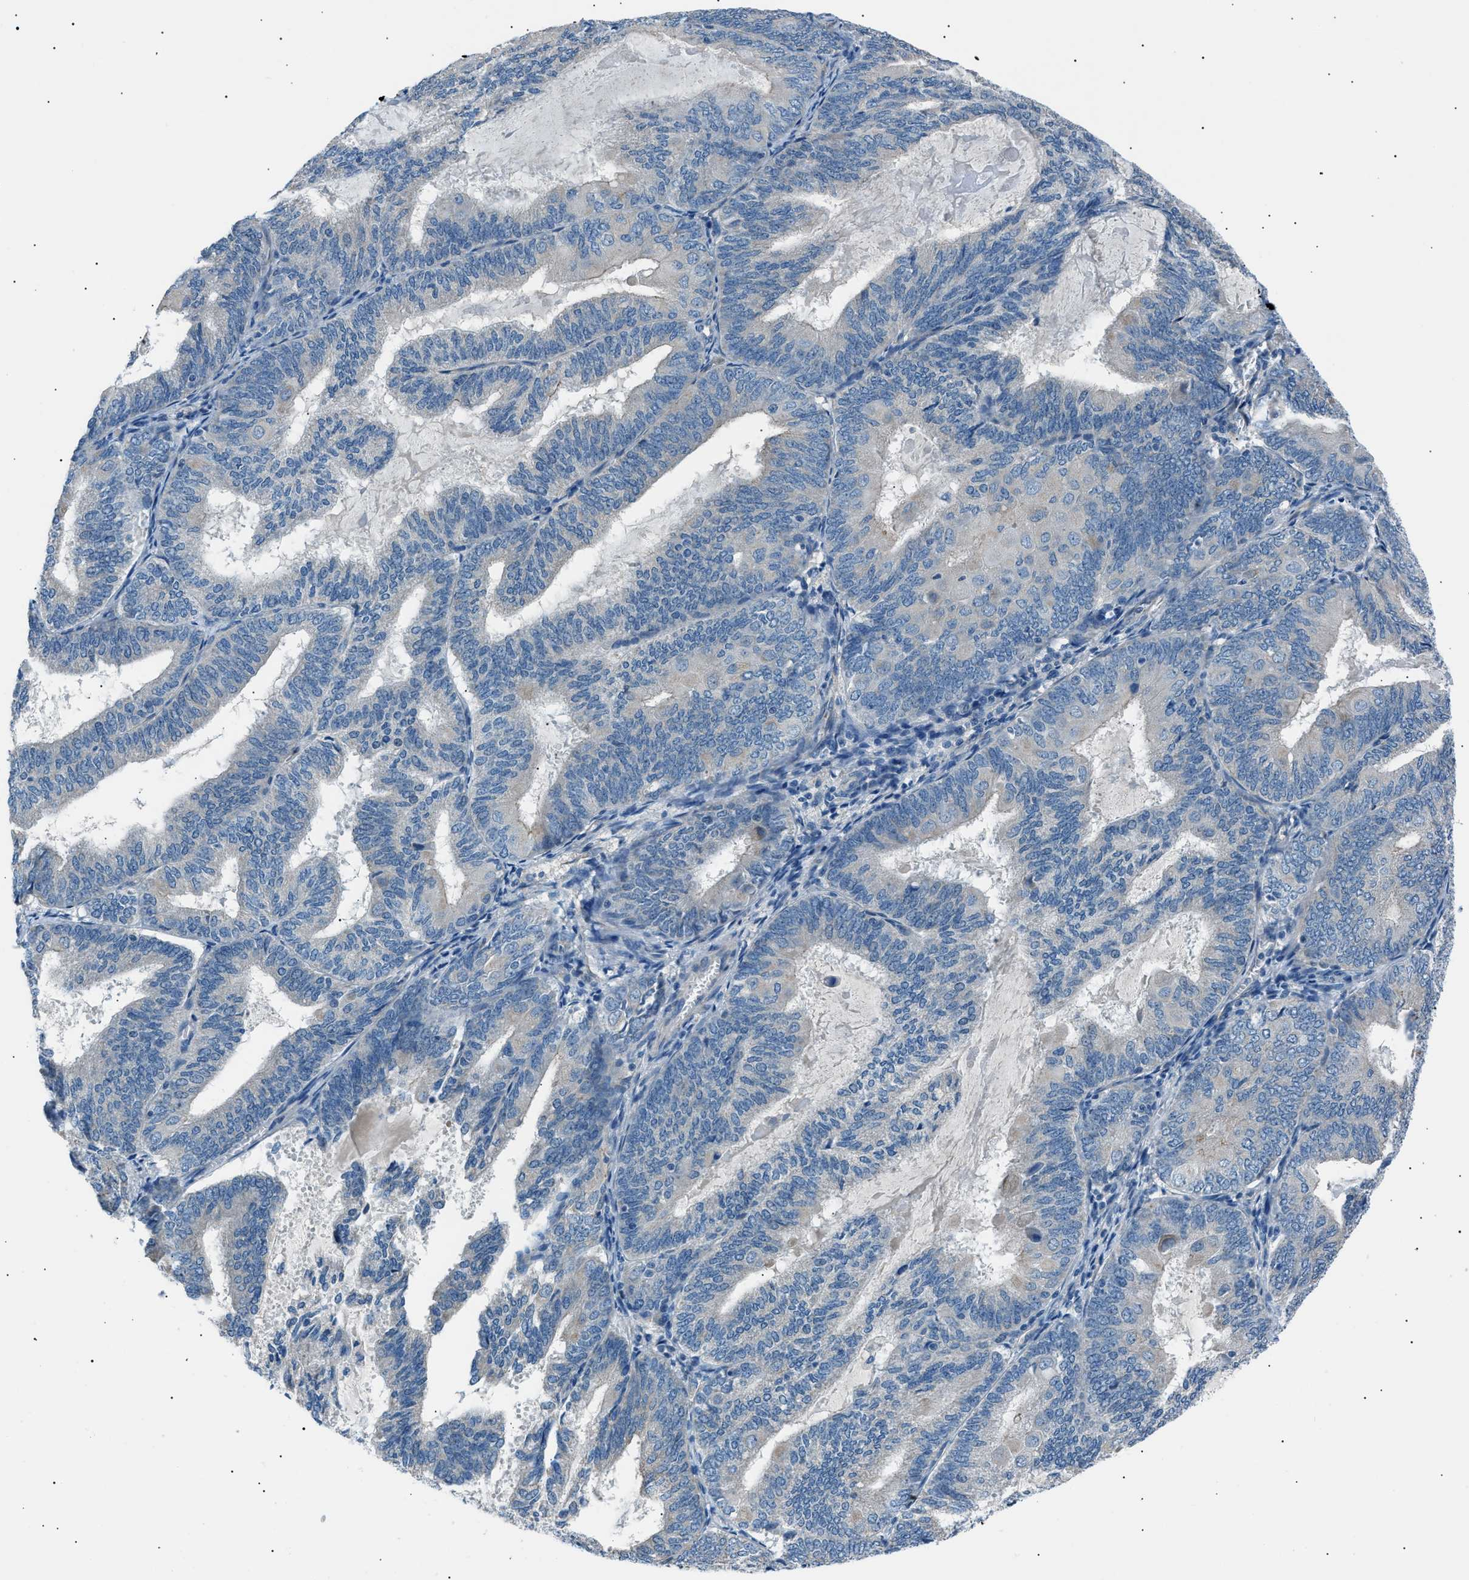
{"staining": {"intensity": "negative", "quantity": "none", "location": "none"}, "tissue": "endometrial cancer", "cell_type": "Tumor cells", "image_type": "cancer", "snomed": [{"axis": "morphology", "description": "Adenocarcinoma, NOS"}, {"axis": "topography", "description": "Endometrium"}], "caption": "There is no significant staining in tumor cells of endometrial cancer.", "gene": "LRRC37B", "patient": {"sex": "female", "age": 81}}